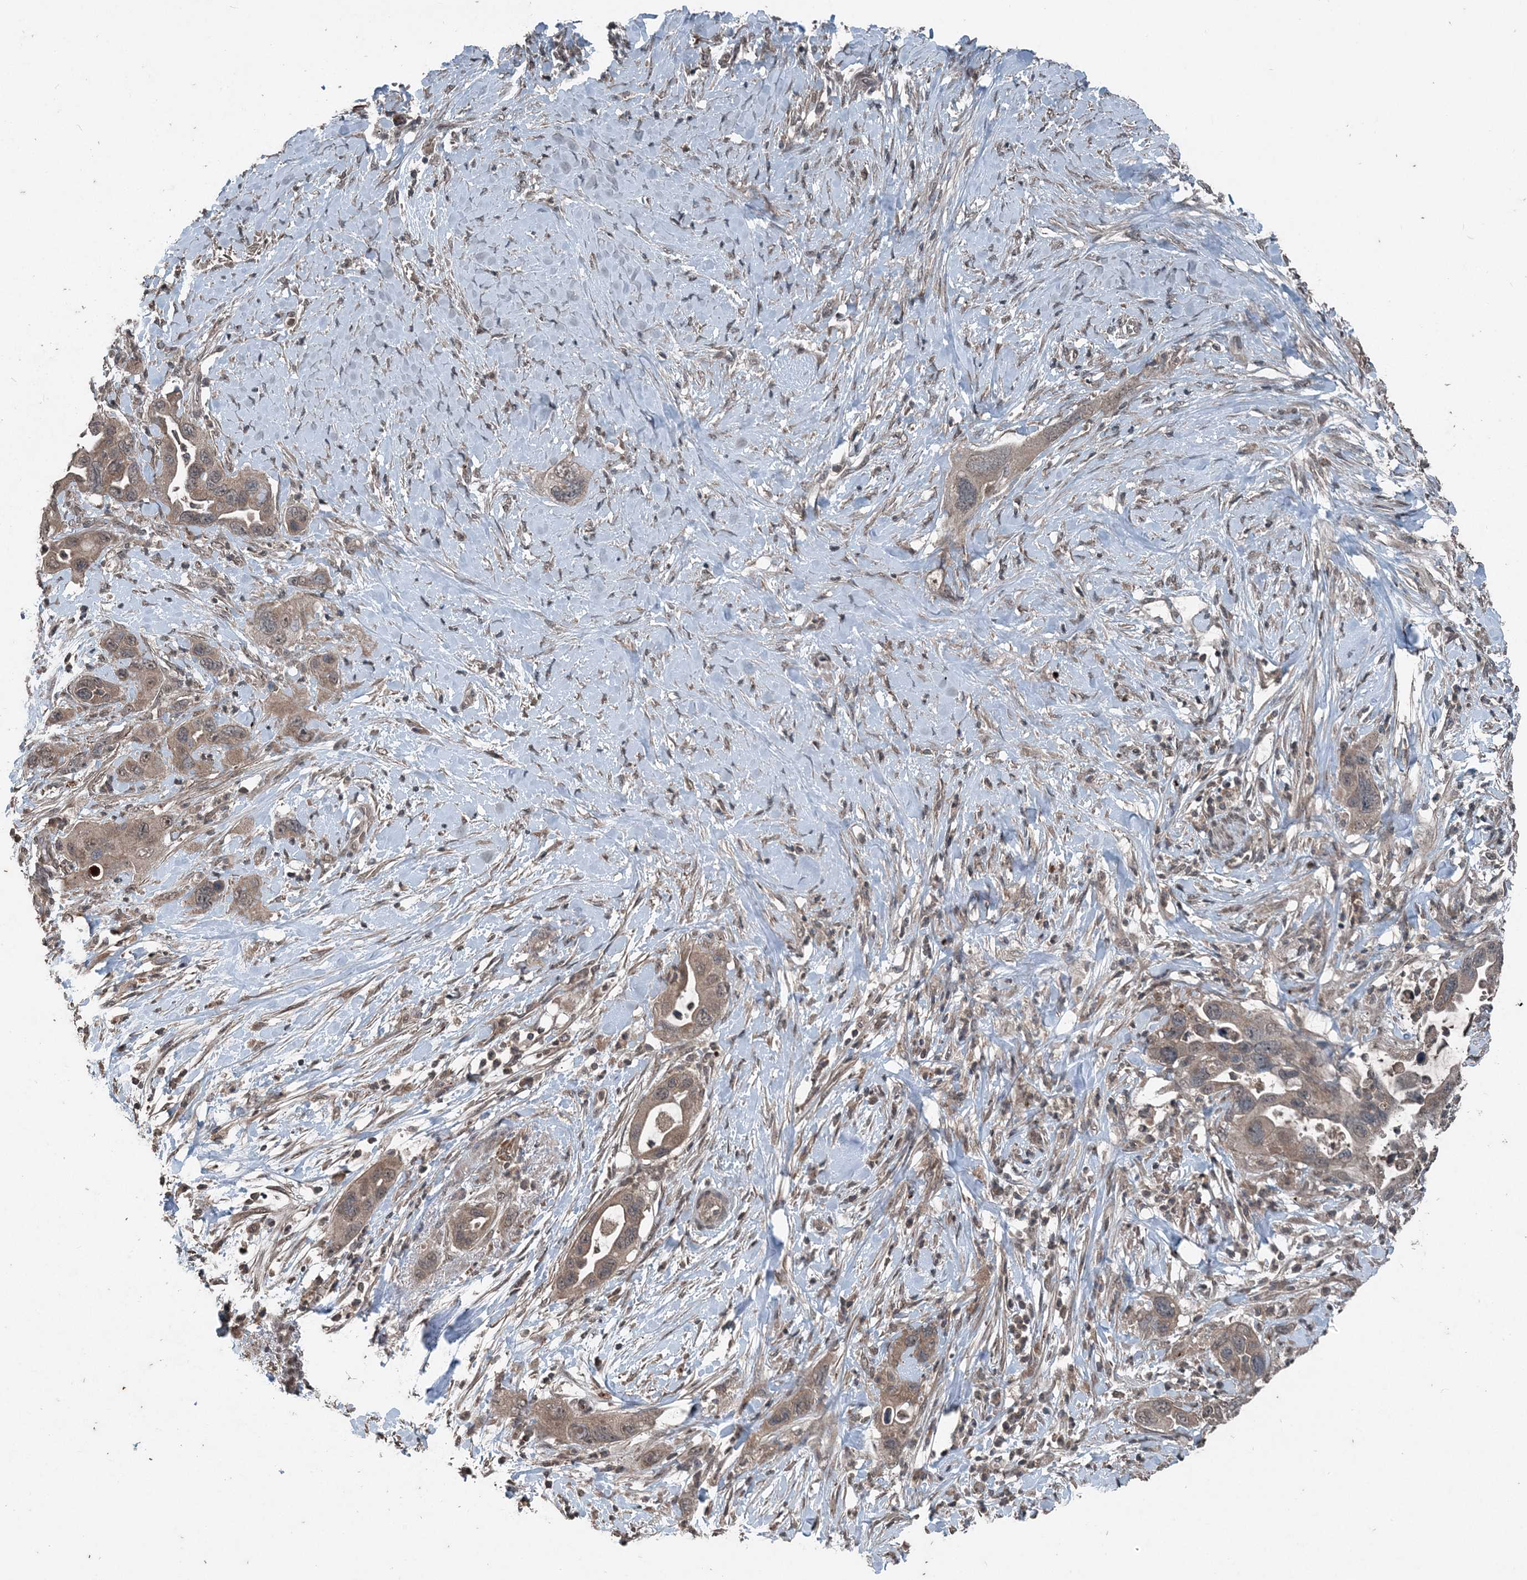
{"staining": {"intensity": "weak", "quantity": ">75%", "location": "cytoplasmic/membranous"}, "tissue": "pancreatic cancer", "cell_type": "Tumor cells", "image_type": "cancer", "snomed": [{"axis": "morphology", "description": "Adenocarcinoma, NOS"}, {"axis": "topography", "description": "Pancreas"}], "caption": "A photomicrograph of pancreatic adenocarcinoma stained for a protein demonstrates weak cytoplasmic/membranous brown staining in tumor cells.", "gene": "CFL1", "patient": {"sex": "female", "age": 71}}